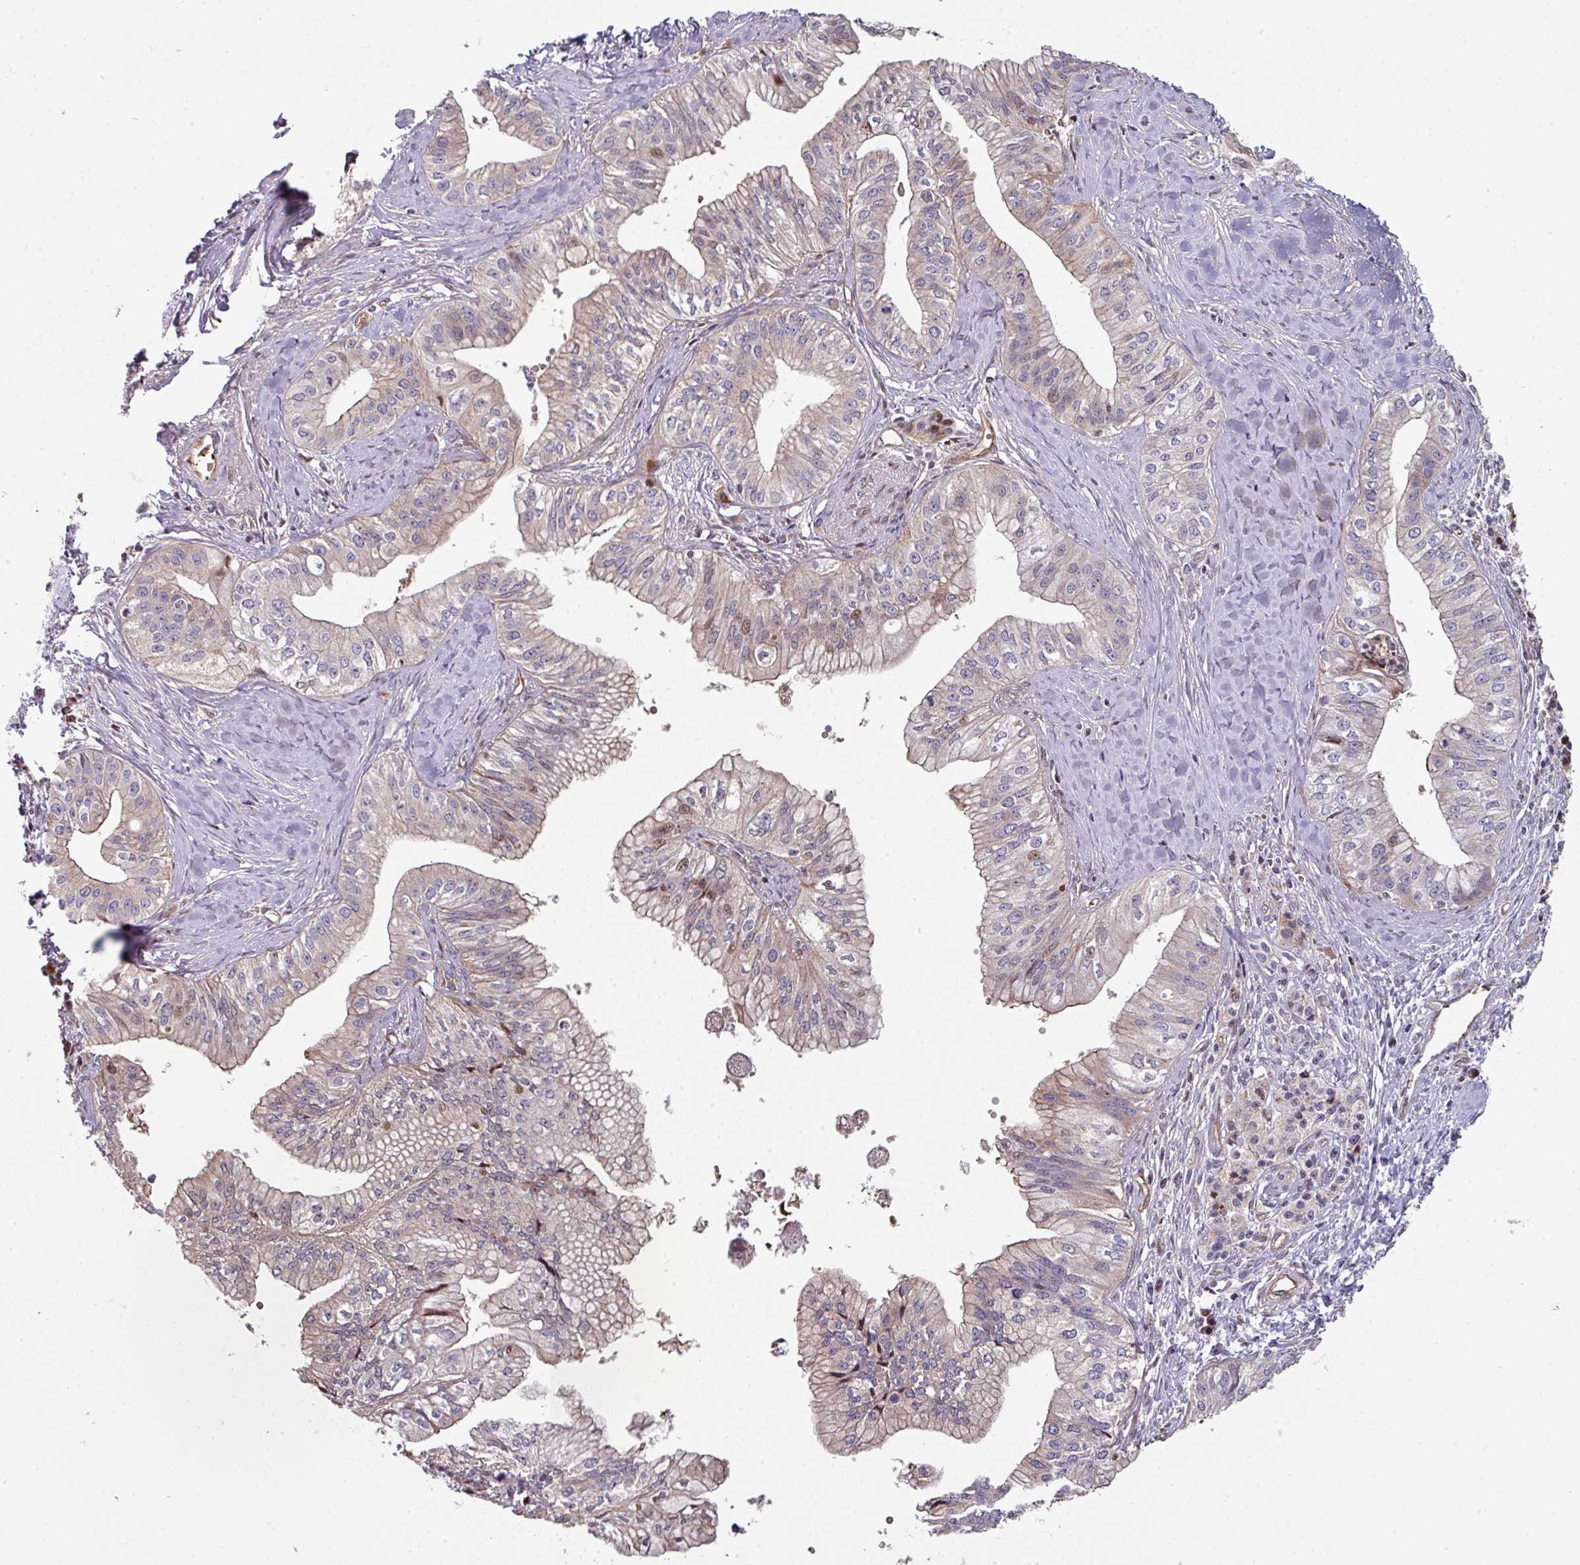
{"staining": {"intensity": "moderate", "quantity": "<25%", "location": "nuclear"}, "tissue": "pancreatic cancer", "cell_type": "Tumor cells", "image_type": "cancer", "snomed": [{"axis": "morphology", "description": "Adenocarcinoma, NOS"}, {"axis": "topography", "description": "Pancreas"}], "caption": "Adenocarcinoma (pancreatic) stained with DAB (3,3'-diaminobenzidine) immunohistochemistry (IHC) displays low levels of moderate nuclear staining in approximately <25% of tumor cells. The staining was performed using DAB to visualize the protein expression in brown, while the nuclei were stained in blue with hematoxylin (Magnification: 20x).", "gene": "ANO9", "patient": {"sex": "male", "age": 71}}